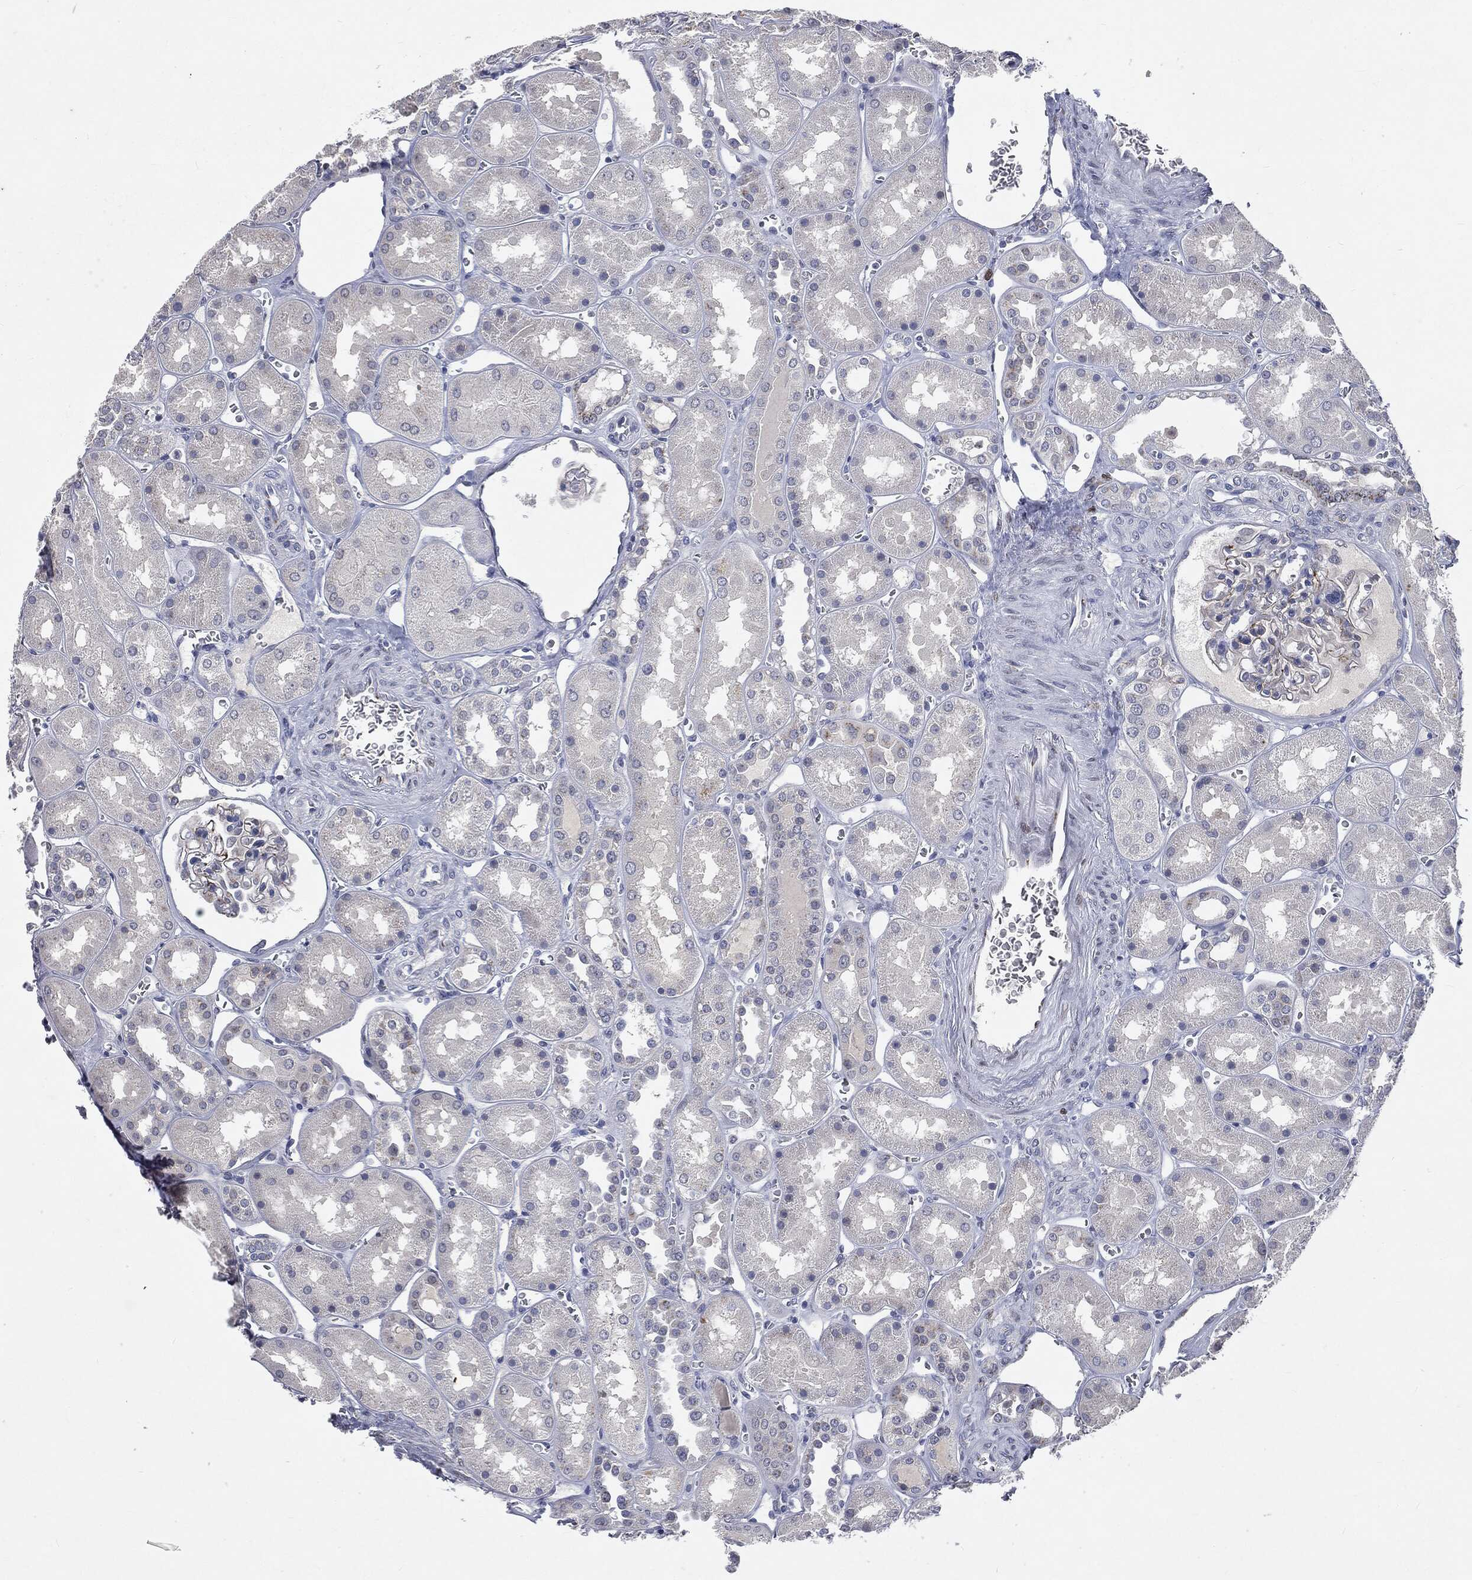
{"staining": {"intensity": "negative", "quantity": "none", "location": "none"}, "tissue": "kidney", "cell_type": "Cells in glomeruli", "image_type": "normal", "snomed": [{"axis": "morphology", "description": "Normal tissue, NOS"}, {"axis": "topography", "description": "Kidney"}], "caption": "Immunohistochemistry (IHC) micrograph of normal kidney stained for a protein (brown), which demonstrates no positivity in cells in glomeruli.", "gene": "CASD1", "patient": {"sex": "male", "age": 73}}